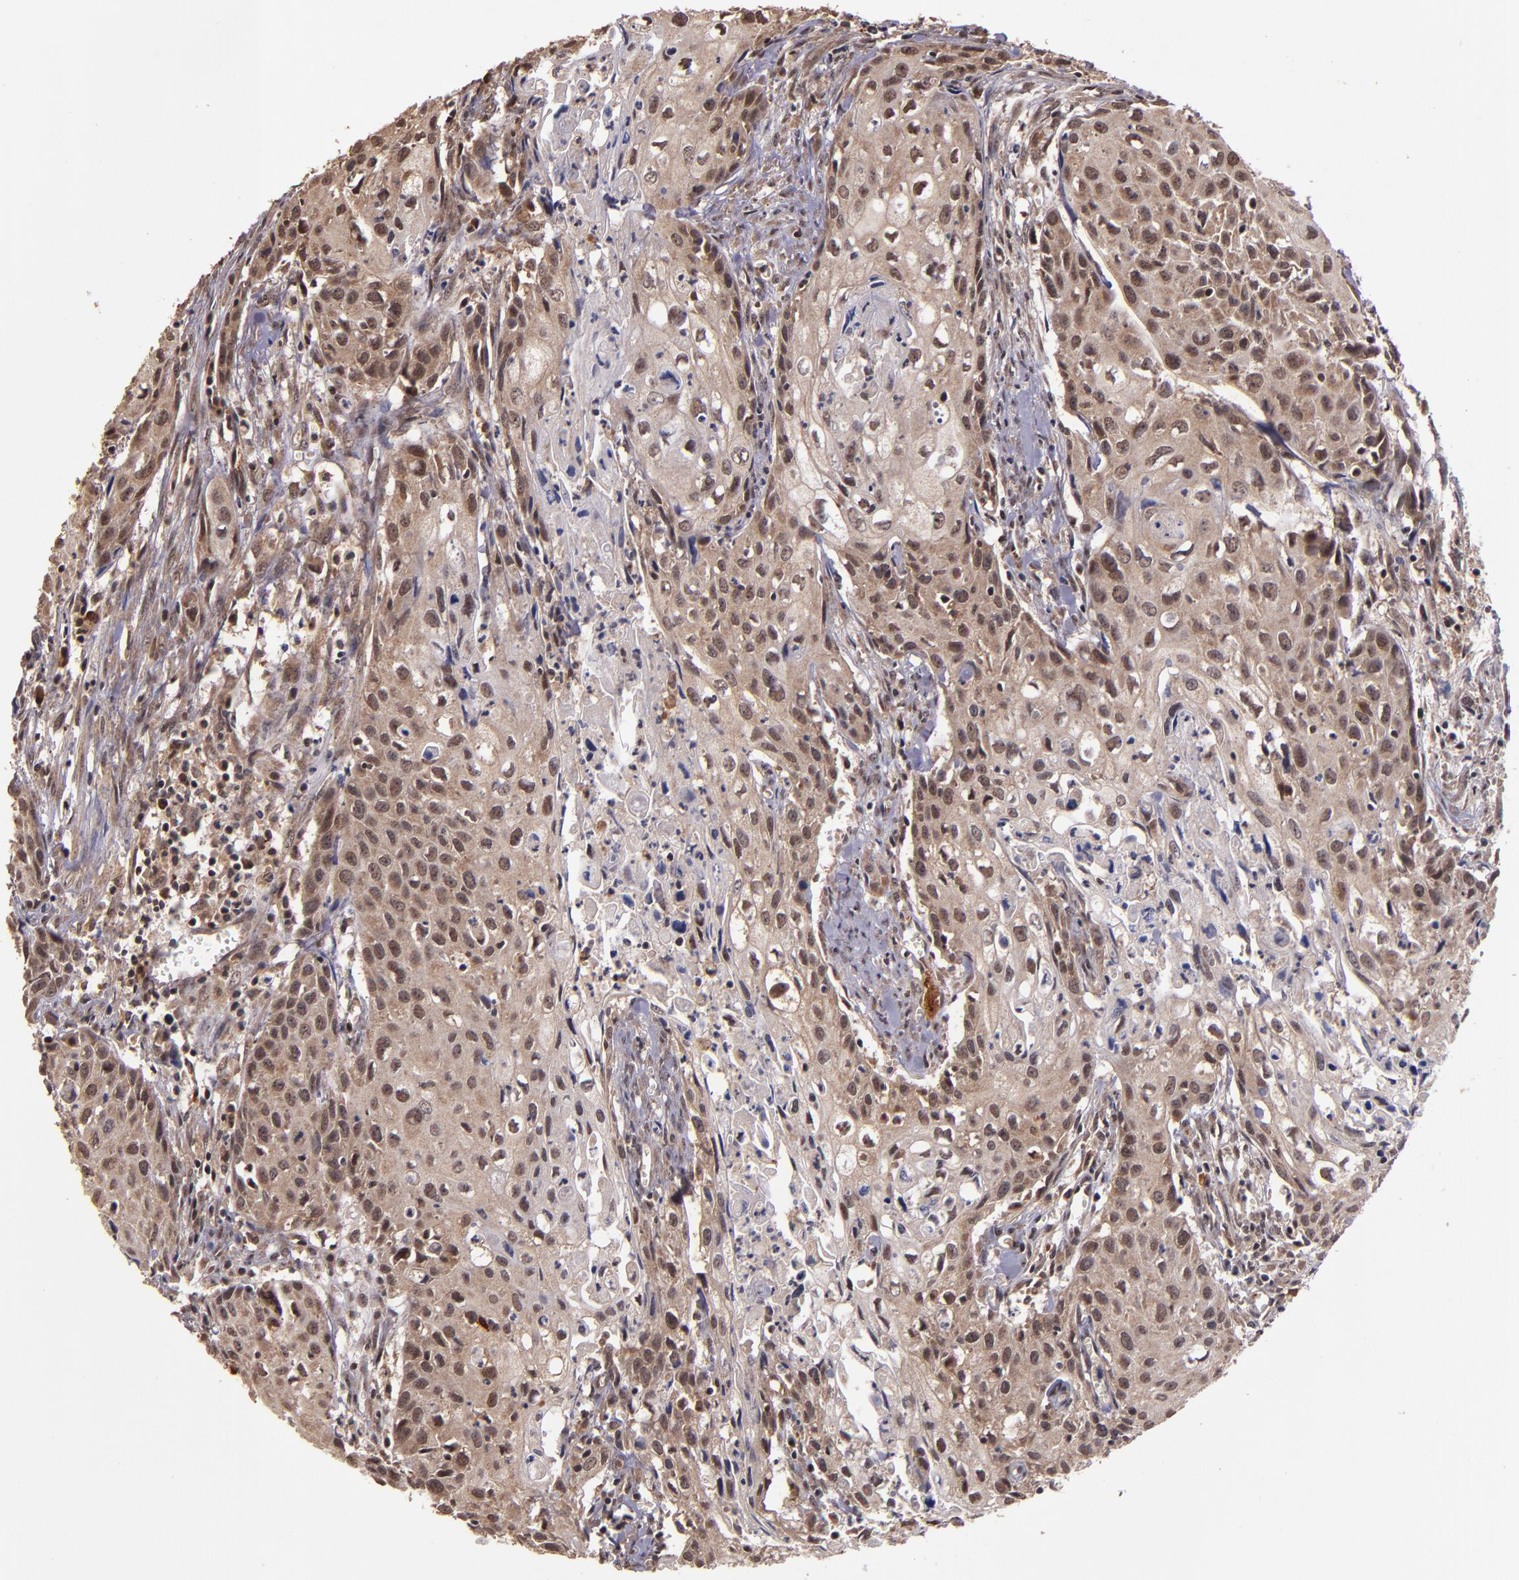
{"staining": {"intensity": "moderate", "quantity": ">75%", "location": "cytoplasmic/membranous,nuclear"}, "tissue": "urothelial cancer", "cell_type": "Tumor cells", "image_type": "cancer", "snomed": [{"axis": "morphology", "description": "Urothelial carcinoma, High grade"}, {"axis": "topography", "description": "Urinary bladder"}], "caption": "Protein analysis of urothelial cancer tissue shows moderate cytoplasmic/membranous and nuclear positivity in about >75% of tumor cells.", "gene": "RIOK3", "patient": {"sex": "male", "age": 54}}